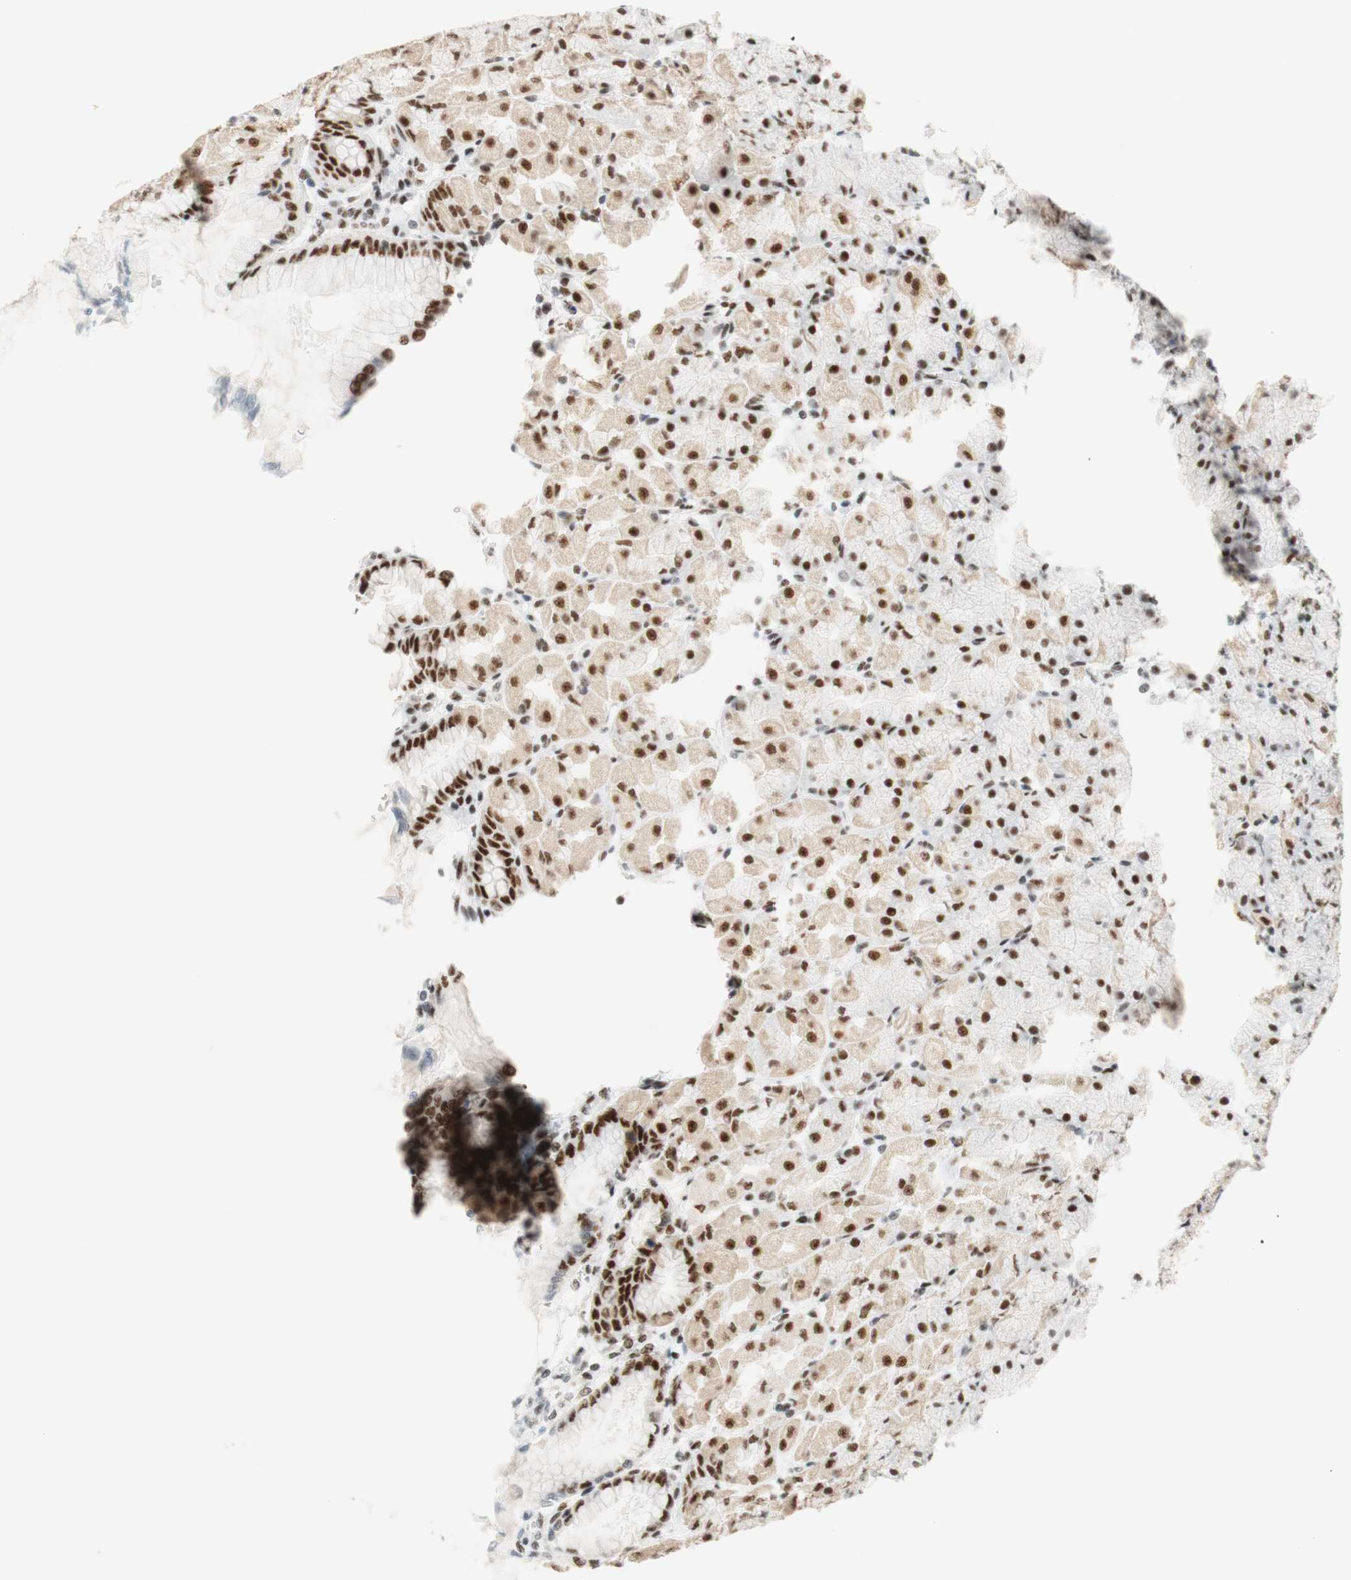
{"staining": {"intensity": "strong", "quantity": ">75%", "location": "nuclear"}, "tissue": "stomach", "cell_type": "Glandular cells", "image_type": "normal", "snomed": [{"axis": "morphology", "description": "Normal tissue, NOS"}, {"axis": "topography", "description": "Stomach, upper"}], "caption": "High-magnification brightfield microscopy of benign stomach stained with DAB (brown) and counterstained with hematoxylin (blue). glandular cells exhibit strong nuclear positivity is seen in approximately>75% of cells. Nuclei are stained in blue.", "gene": "RNF20", "patient": {"sex": "female", "age": 56}}